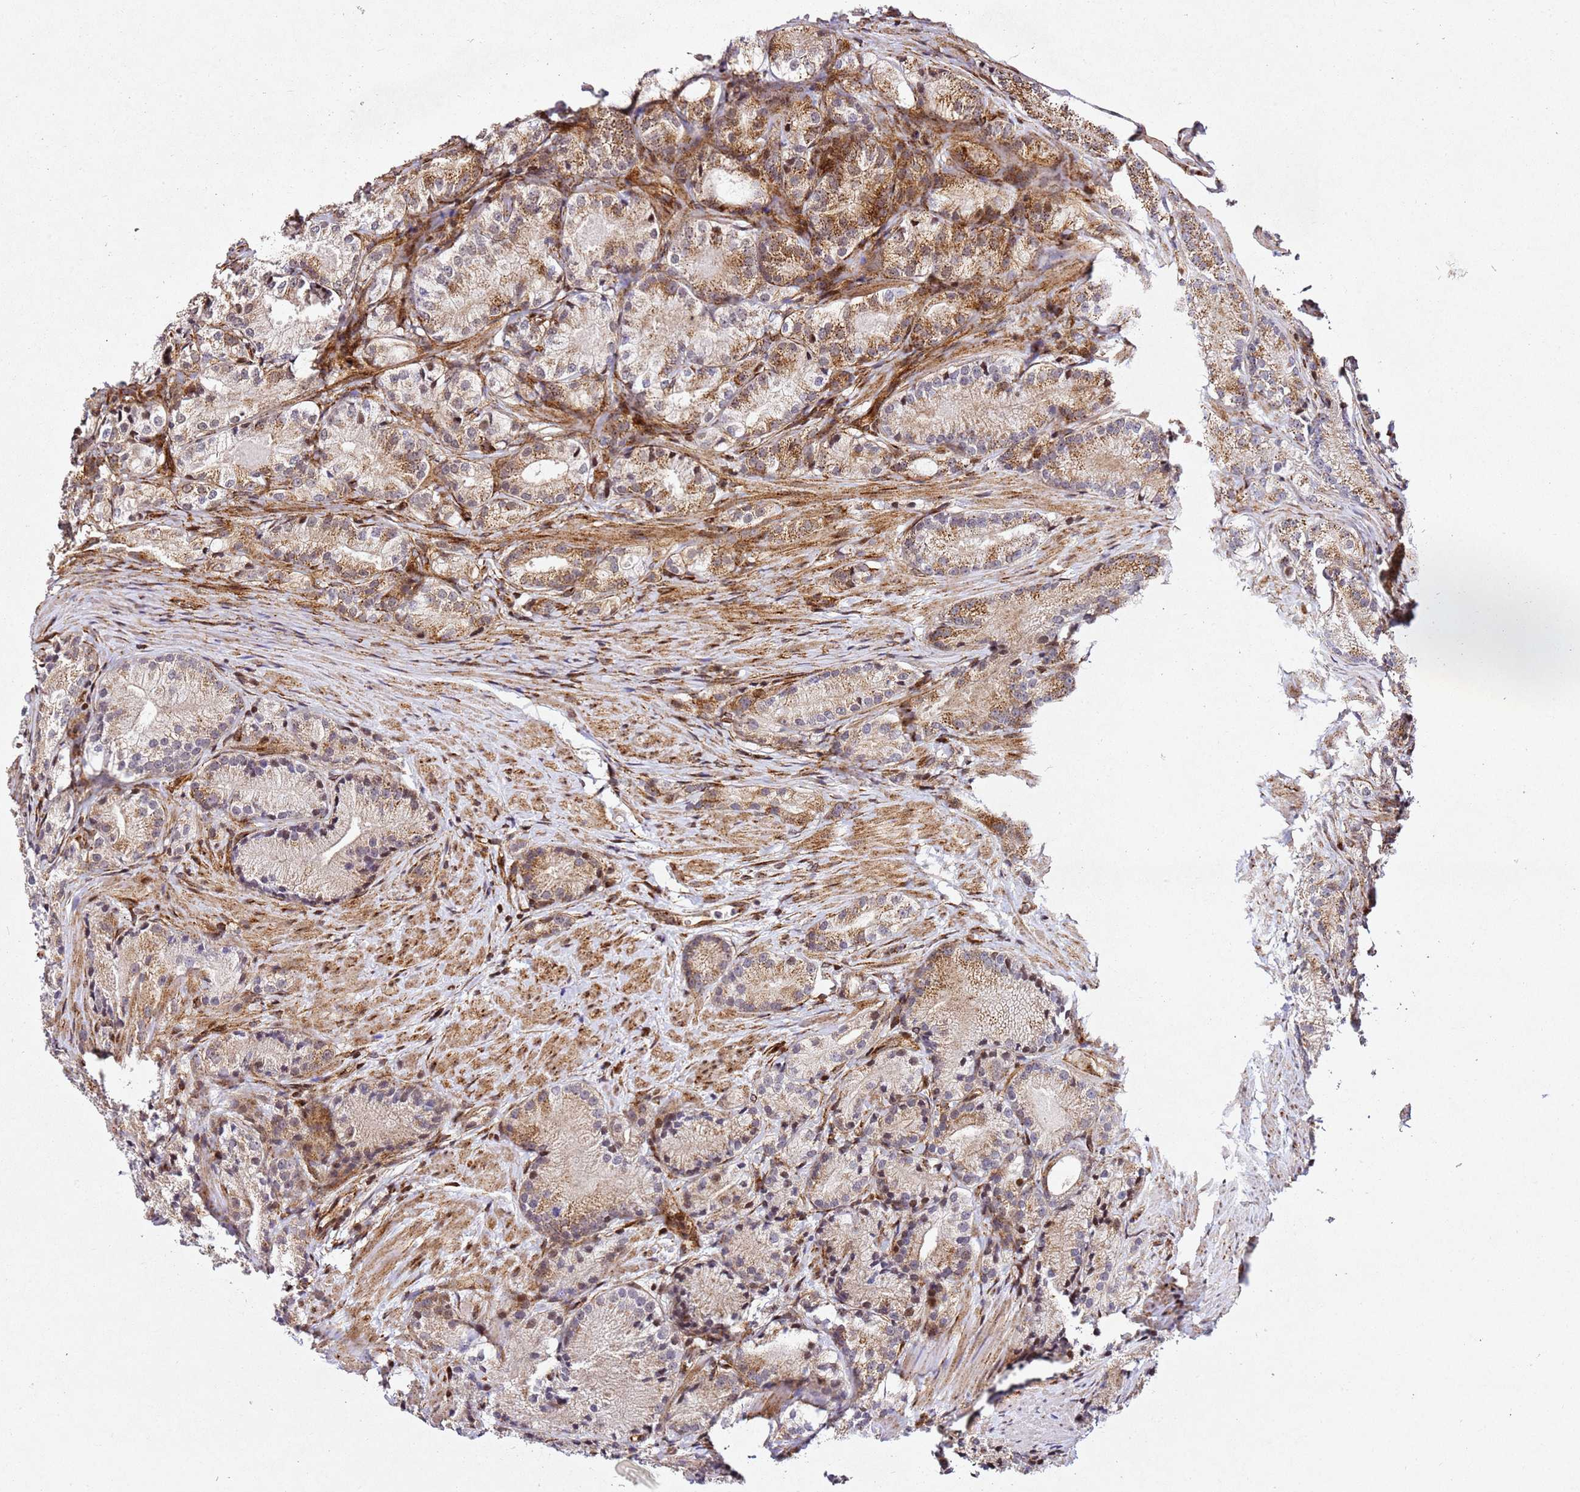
{"staining": {"intensity": "moderate", "quantity": ">75%", "location": "cytoplasmic/membranous"}, "tissue": "prostate cancer", "cell_type": "Tumor cells", "image_type": "cancer", "snomed": [{"axis": "morphology", "description": "Adenocarcinoma, Low grade"}, {"axis": "topography", "description": "Prostate"}], "caption": "High-magnification brightfield microscopy of prostate cancer stained with DAB (3,3'-diaminobenzidine) (brown) and counterstained with hematoxylin (blue). tumor cells exhibit moderate cytoplasmic/membranous expression is seen in approximately>75% of cells.", "gene": "ZNF296", "patient": {"sex": "male", "age": 57}}